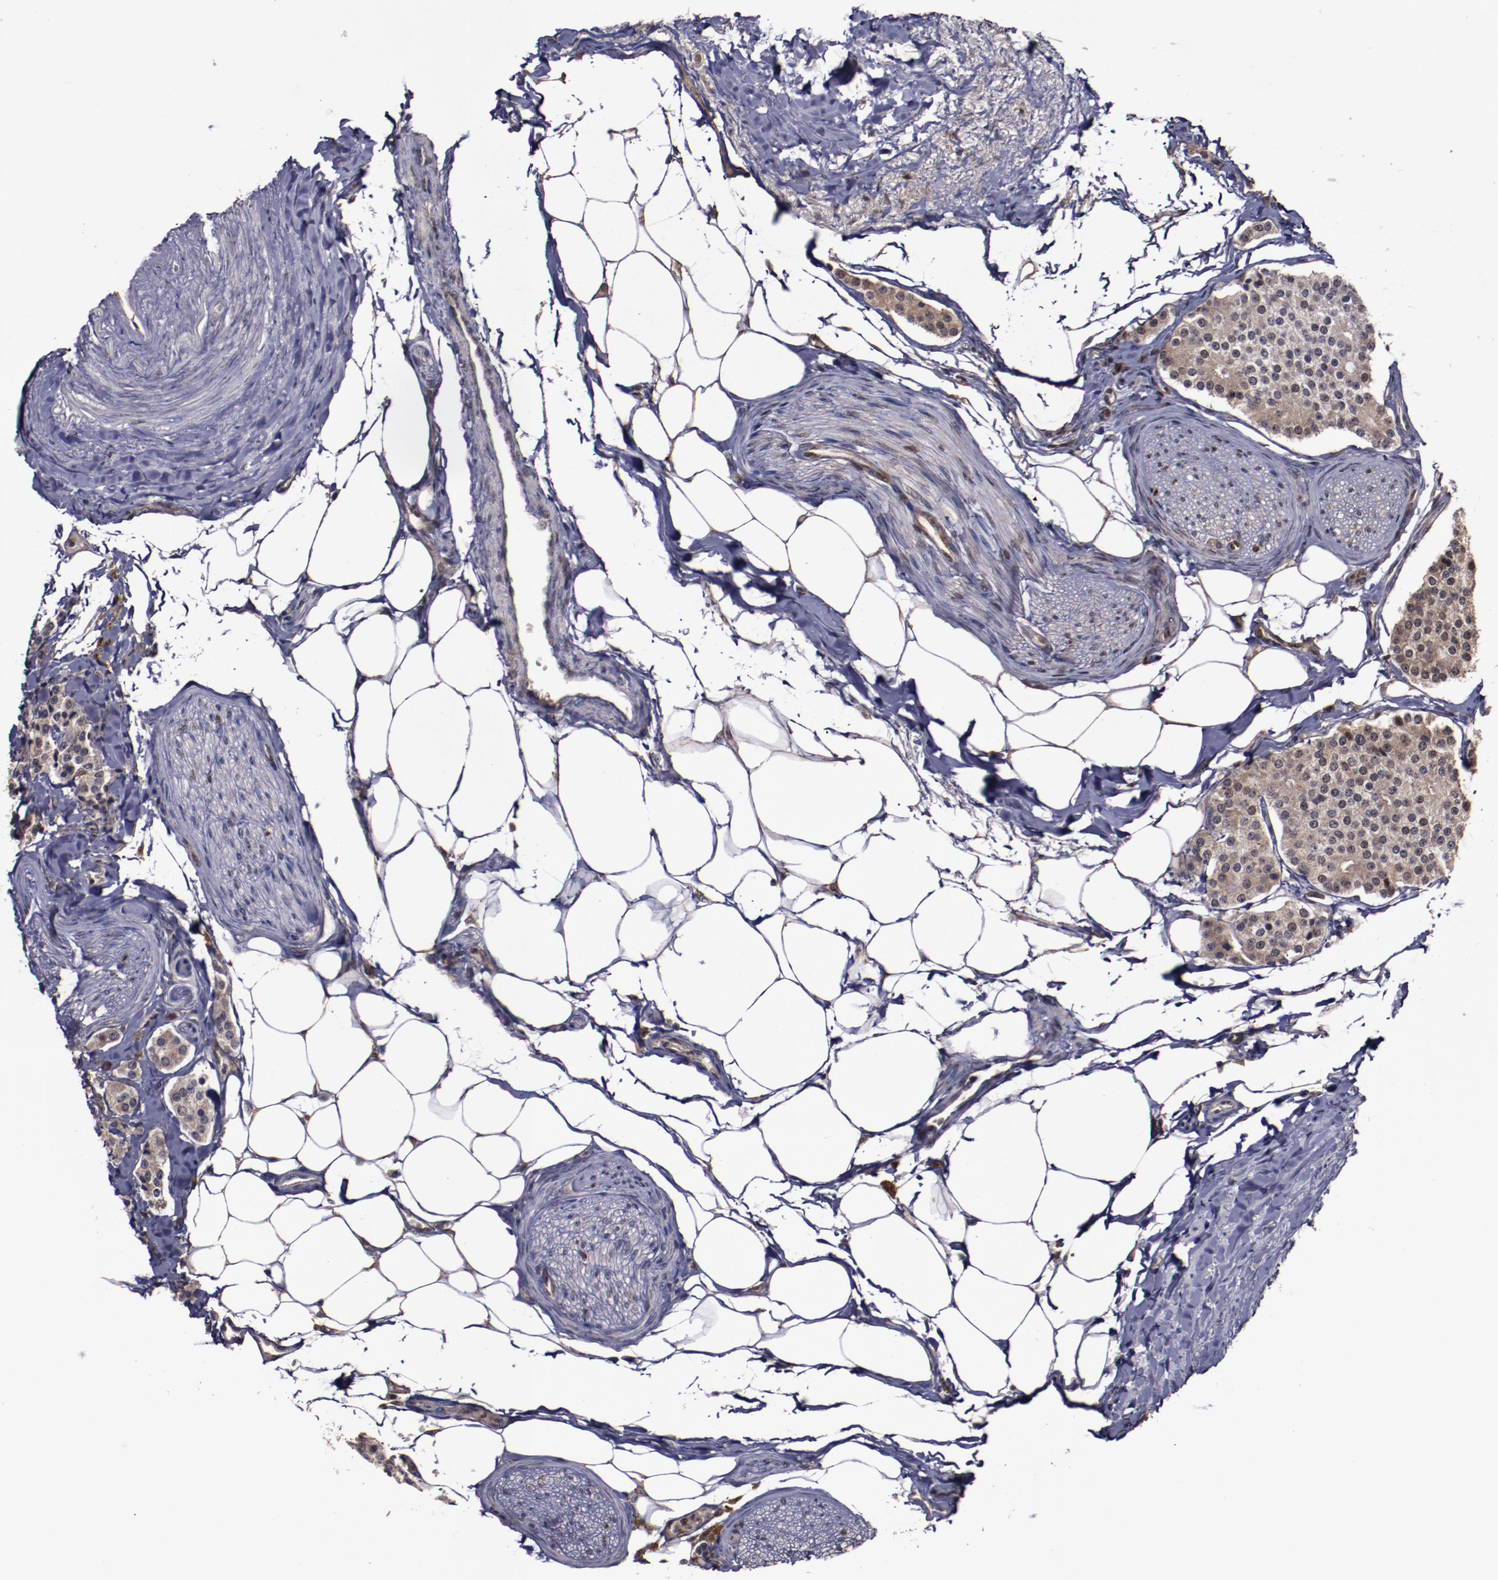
{"staining": {"intensity": "weak", "quantity": ">75%", "location": "cytoplasmic/membranous"}, "tissue": "carcinoid", "cell_type": "Tumor cells", "image_type": "cancer", "snomed": [{"axis": "morphology", "description": "Carcinoid, malignant, NOS"}, {"axis": "topography", "description": "Colon"}], "caption": "Immunohistochemical staining of carcinoid exhibits low levels of weak cytoplasmic/membranous protein positivity in approximately >75% of tumor cells.", "gene": "CHEK2", "patient": {"sex": "female", "age": 61}}